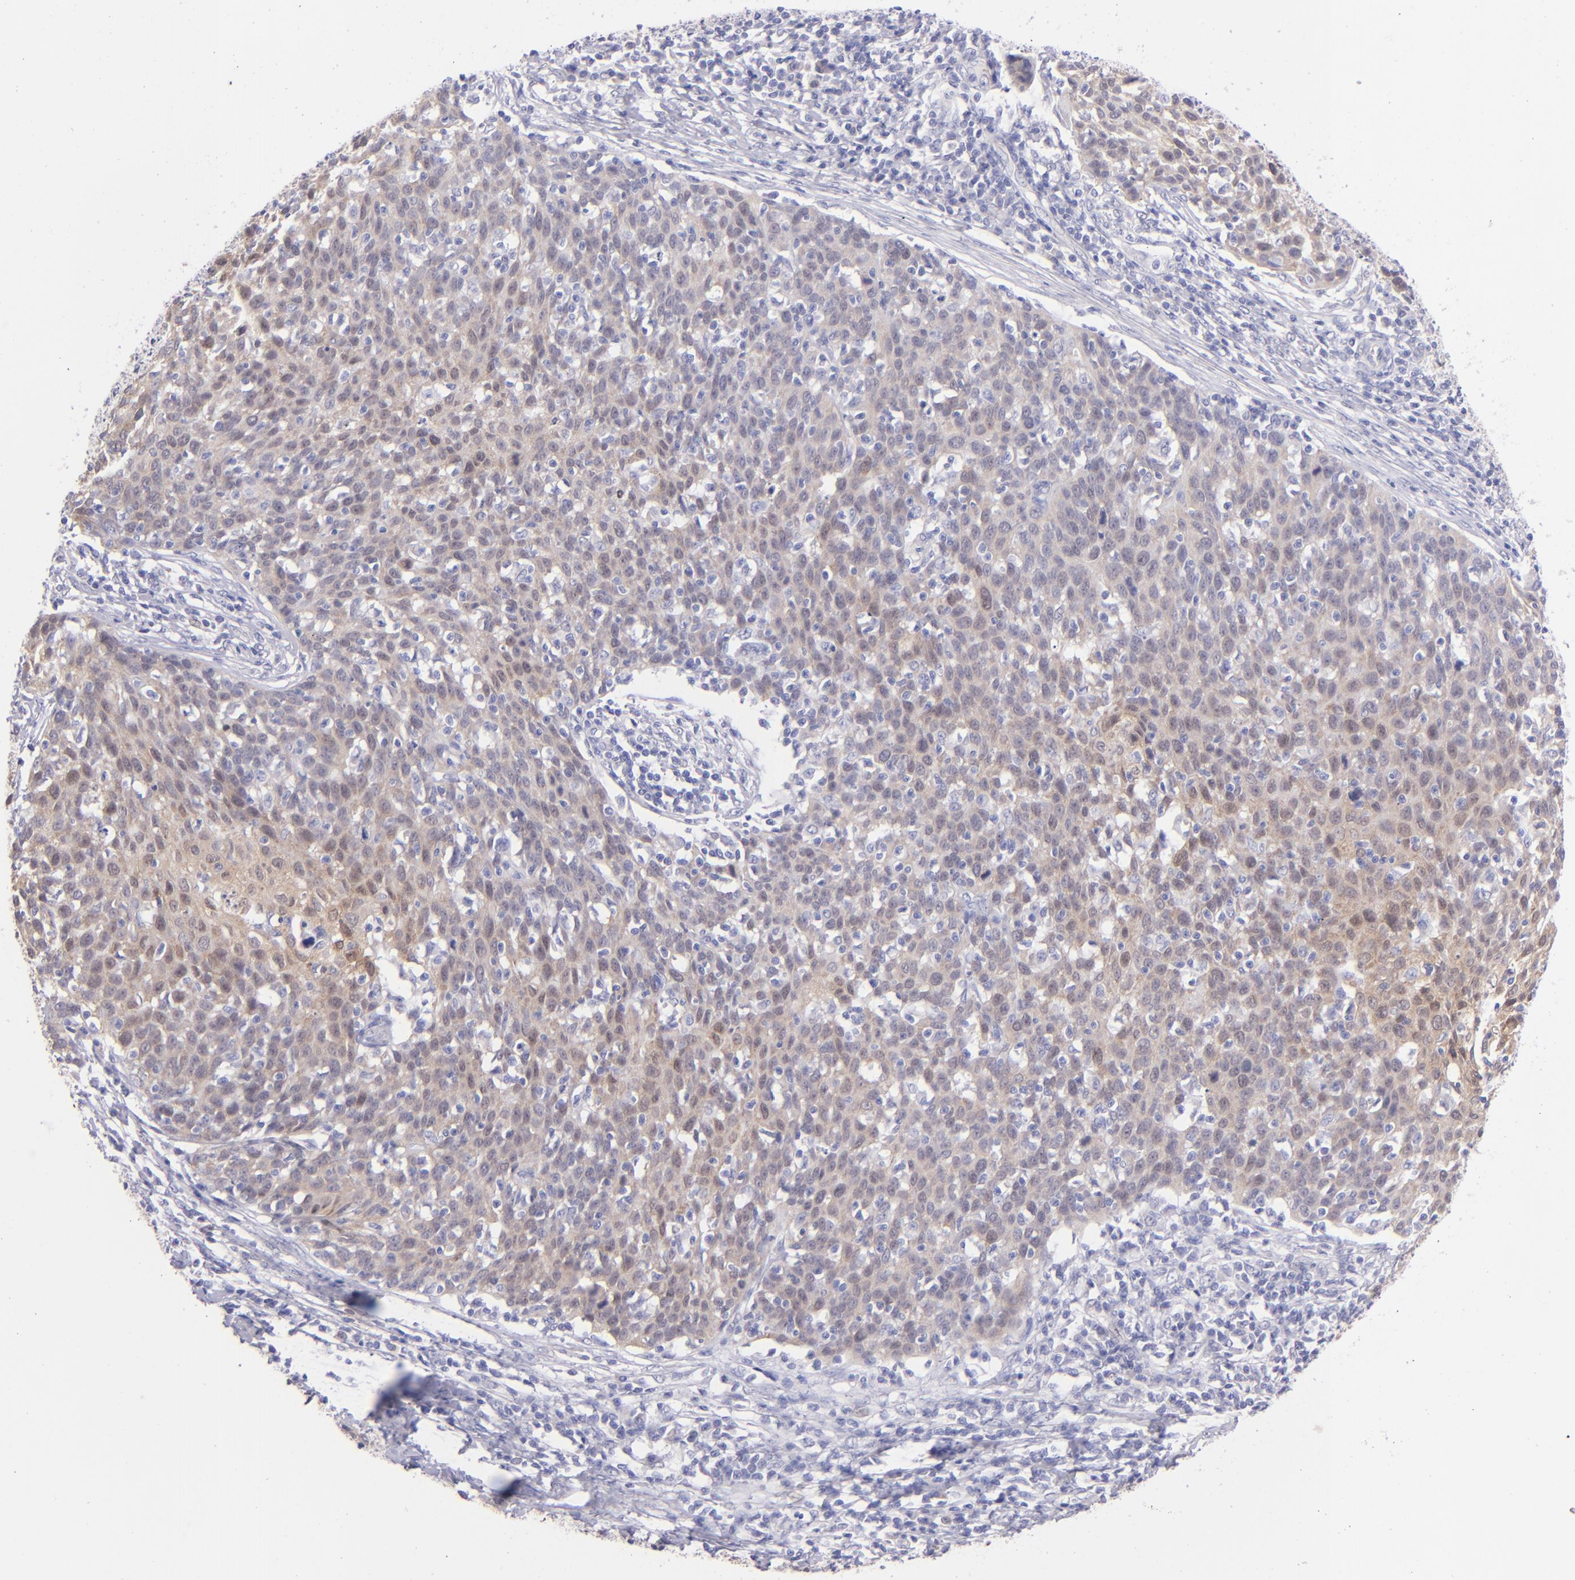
{"staining": {"intensity": "weak", "quantity": ">75%", "location": "cytoplasmic/membranous"}, "tissue": "cervical cancer", "cell_type": "Tumor cells", "image_type": "cancer", "snomed": [{"axis": "morphology", "description": "Squamous cell carcinoma, NOS"}, {"axis": "topography", "description": "Cervix"}], "caption": "There is low levels of weak cytoplasmic/membranous staining in tumor cells of cervical cancer (squamous cell carcinoma), as demonstrated by immunohistochemical staining (brown color).", "gene": "SH2D4A", "patient": {"sex": "female", "age": 38}}